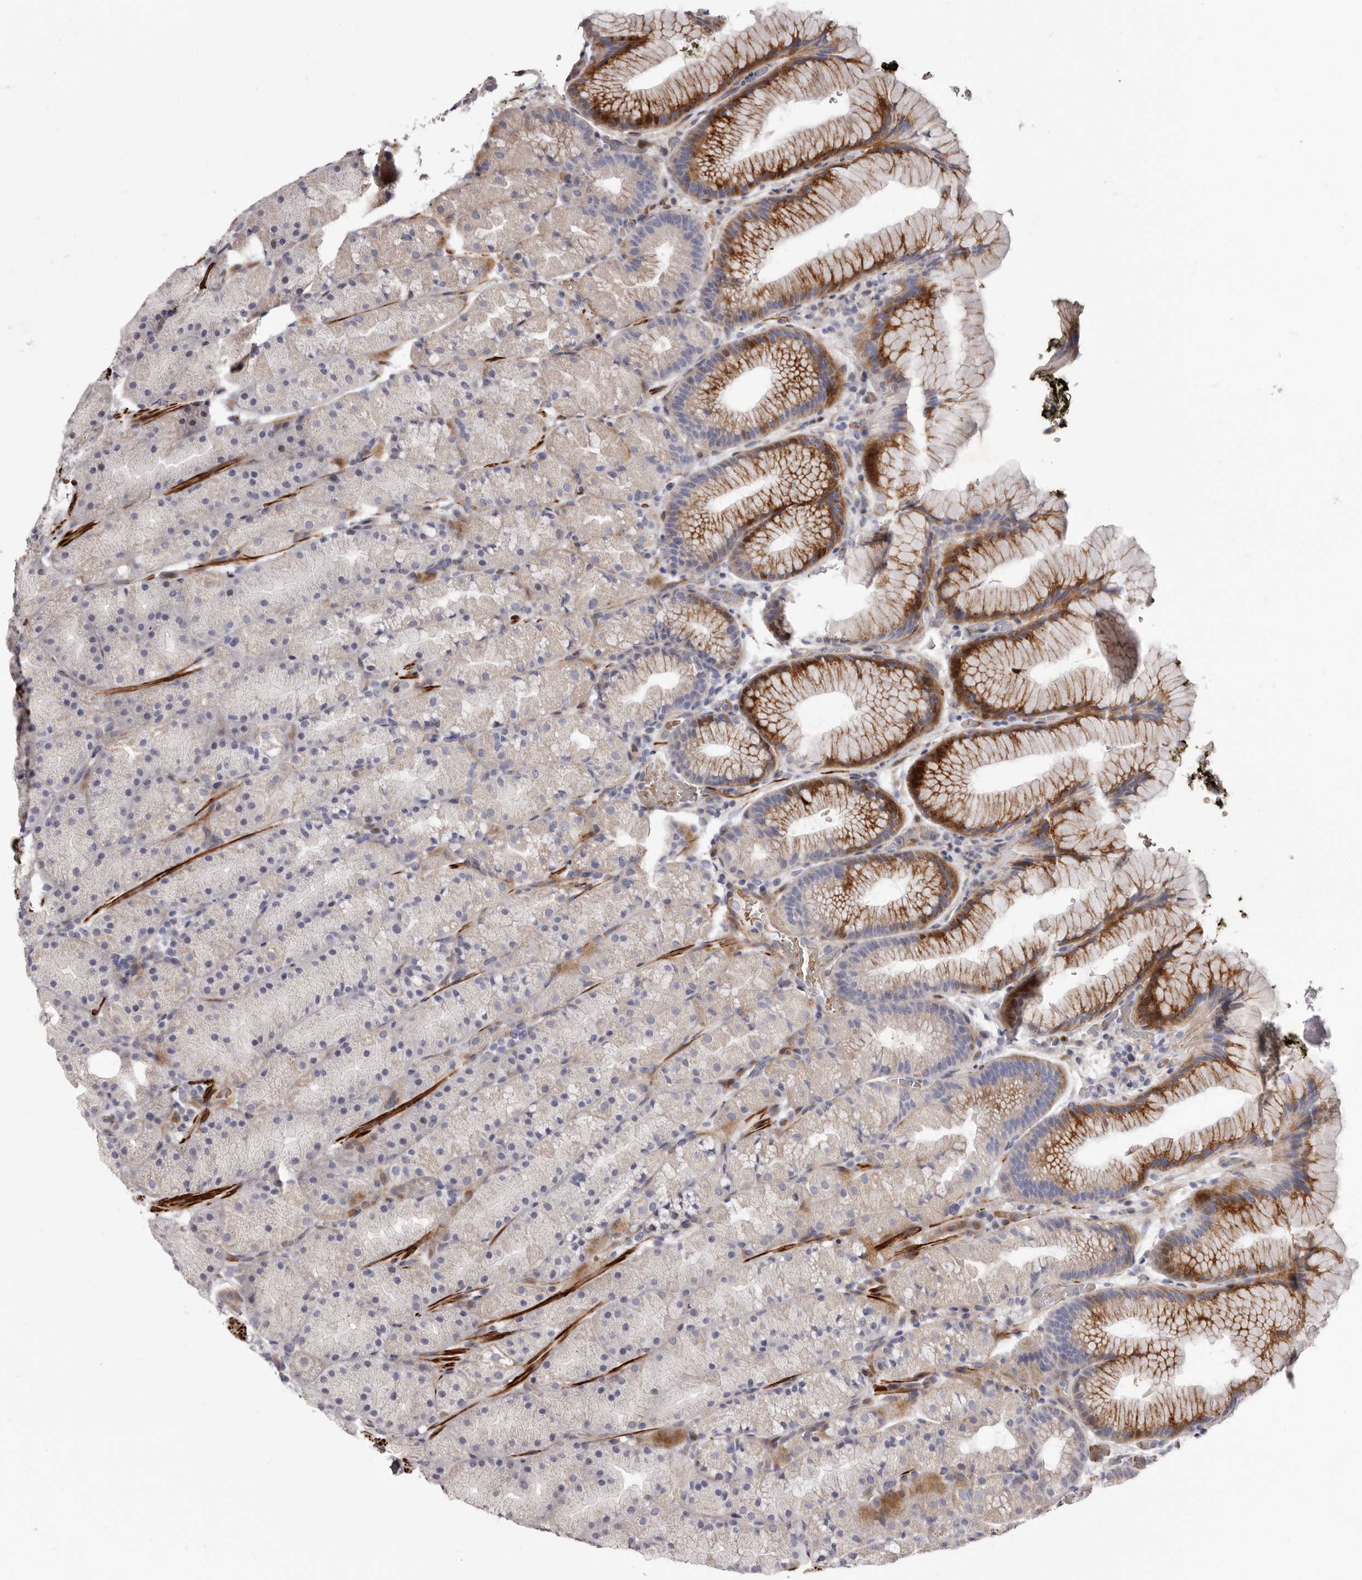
{"staining": {"intensity": "strong", "quantity": "25%-75%", "location": "cytoplasmic/membranous"}, "tissue": "stomach", "cell_type": "Glandular cells", "image_type": "normal", "snomed": [{"axis": "morphology", "description": "Normal tissue, NOS"}, {"axis": "topography", "description": "Stomach, upper"}, {"axis": "topography", "description": "Stomach"}], "caption": "Stomach stained for a protein demonstrates strong cytoplasmic/membranous positivity in glandular cells. Immunohistochemistry stains the protein in brown and the nuclei are stained blue.", "gene": "AIDA", "patient": {"sex": "male", "age": 48}}